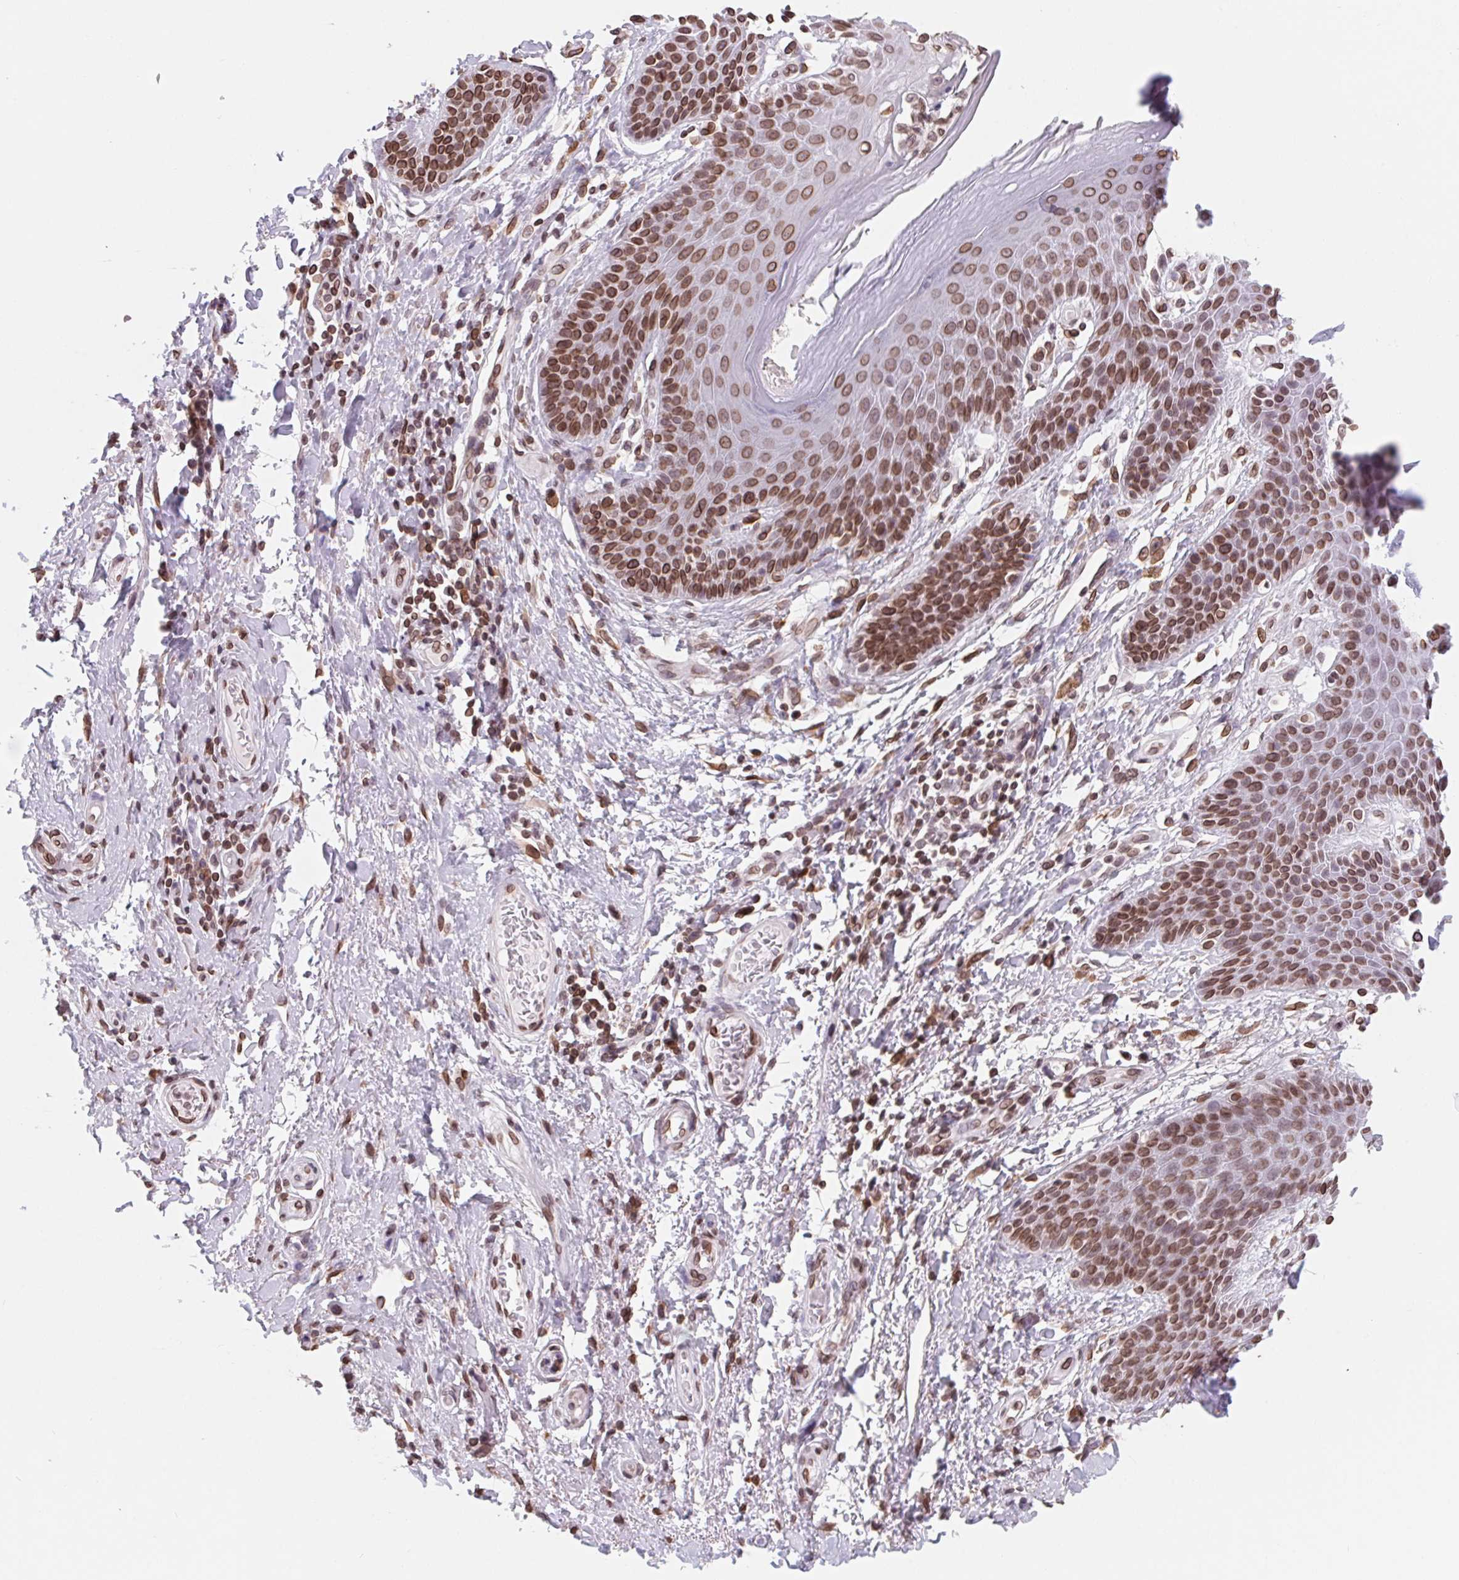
{"staining": {"intensity": "strong", "quantity": "25%-75%", "location": "nuclear"}, "tissue": "adipose tissue", "cell_type": "Adipocytes", "image_type": "normal", "snomed": [{"axis": "morphology", "description": "Normal tissue, NOS"}, {"axis": "topography", "description": "Peripheral nerve tissue"}], "caption": "This histopathology image demonstrates immunohistochemistry staining of normal adipose tissue, with high strong nuclear expression in approximately 25%-75% of adipocytes.", "gene": "LMNB2", "patient": {"sex": "male", "age": 51}}